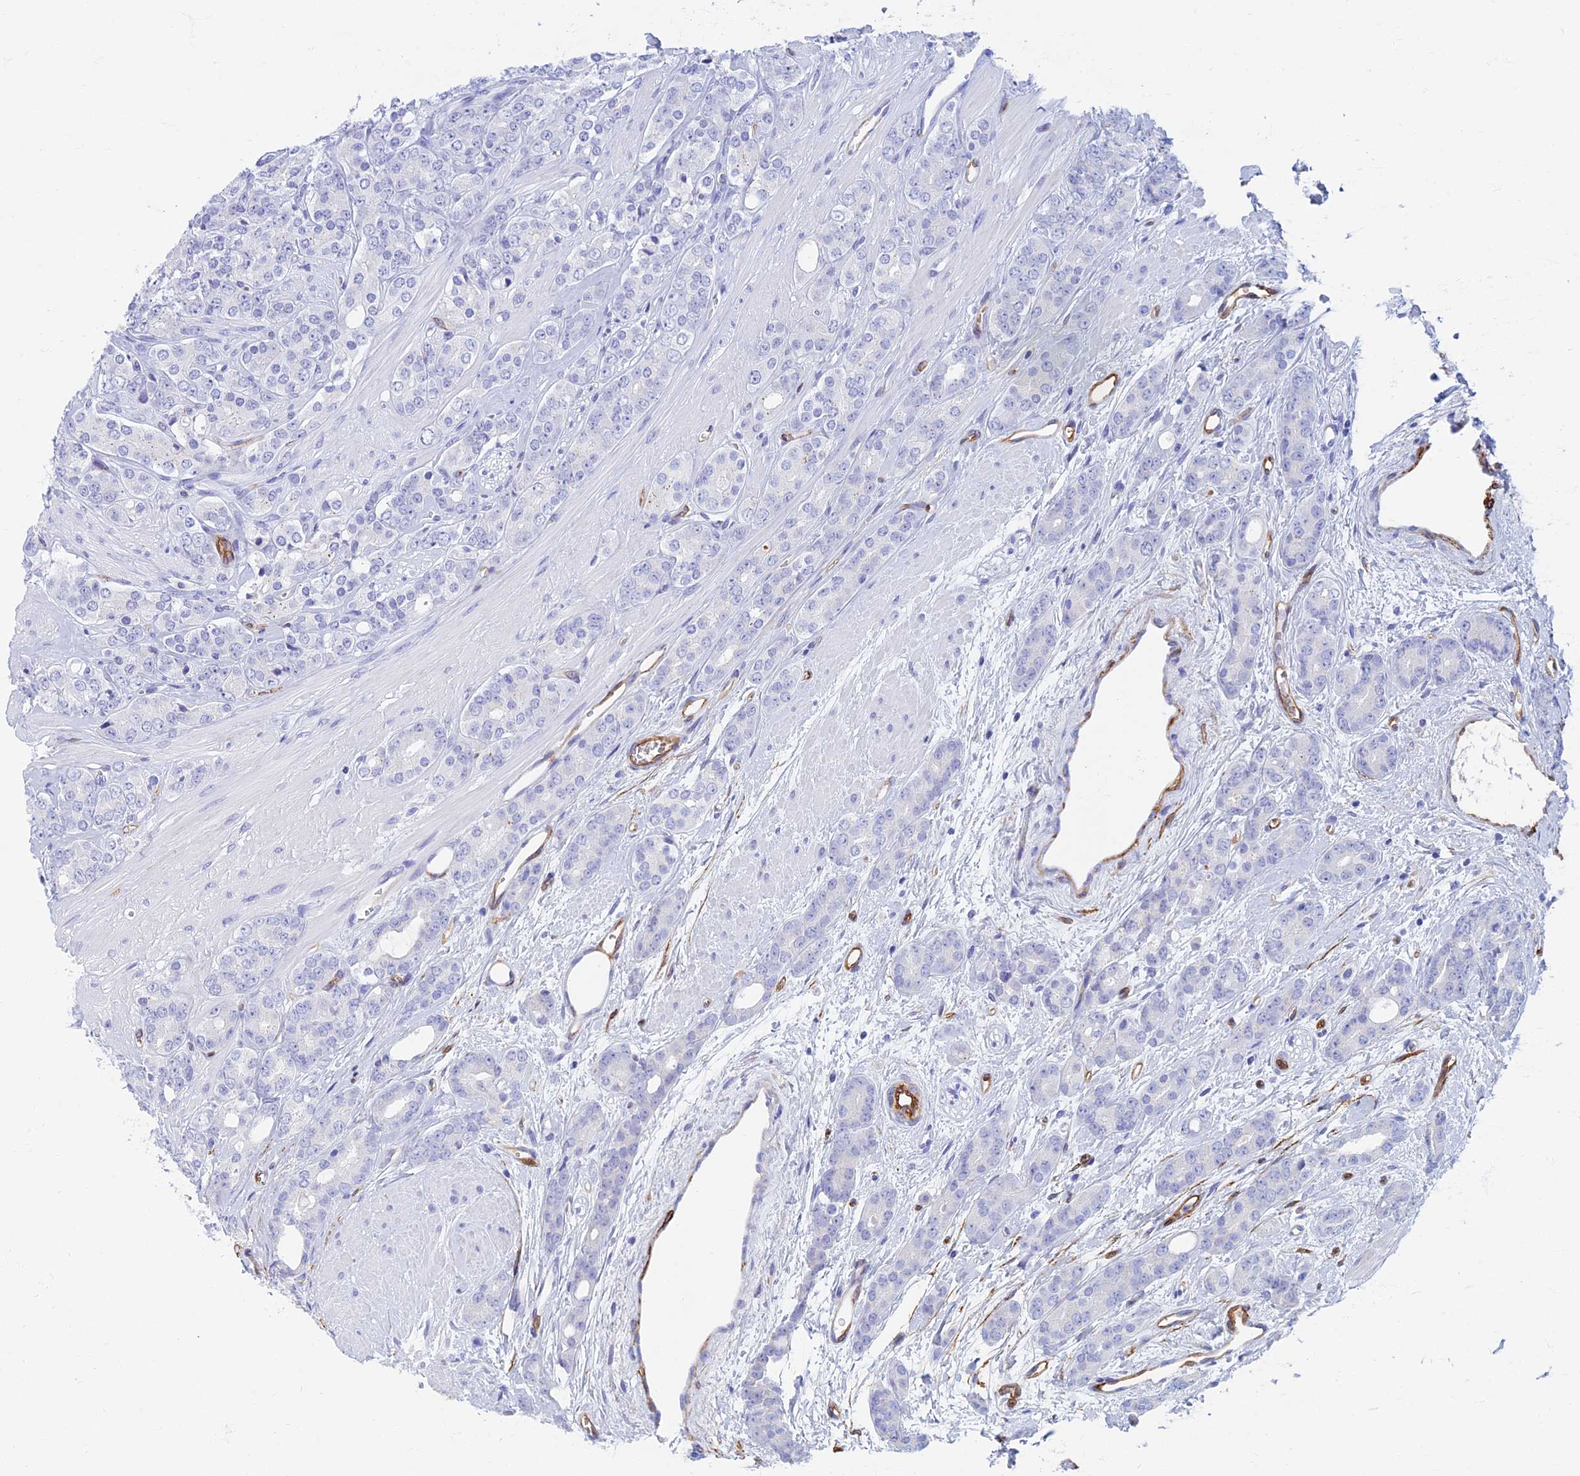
{"staining": {"intensity": "negative", "quantity": "none", "location": "none"}, "tissue": "prostate cancer", "cell_type": "Tumor cells", "image_type": "cancer", "snomed": [{"axis": "morphology", "description": "Adenocarcinoma, High grade"}, {"axis": "topography", "description": "Prostate"}], "caption": "Immunohistochemical staining of adenocarcinoma (high-grade) (prostate) demonstrates no significant staining in tumor cells.", "gene": "ETFRF1", "patient": {"sex": "male", "age": 62}}